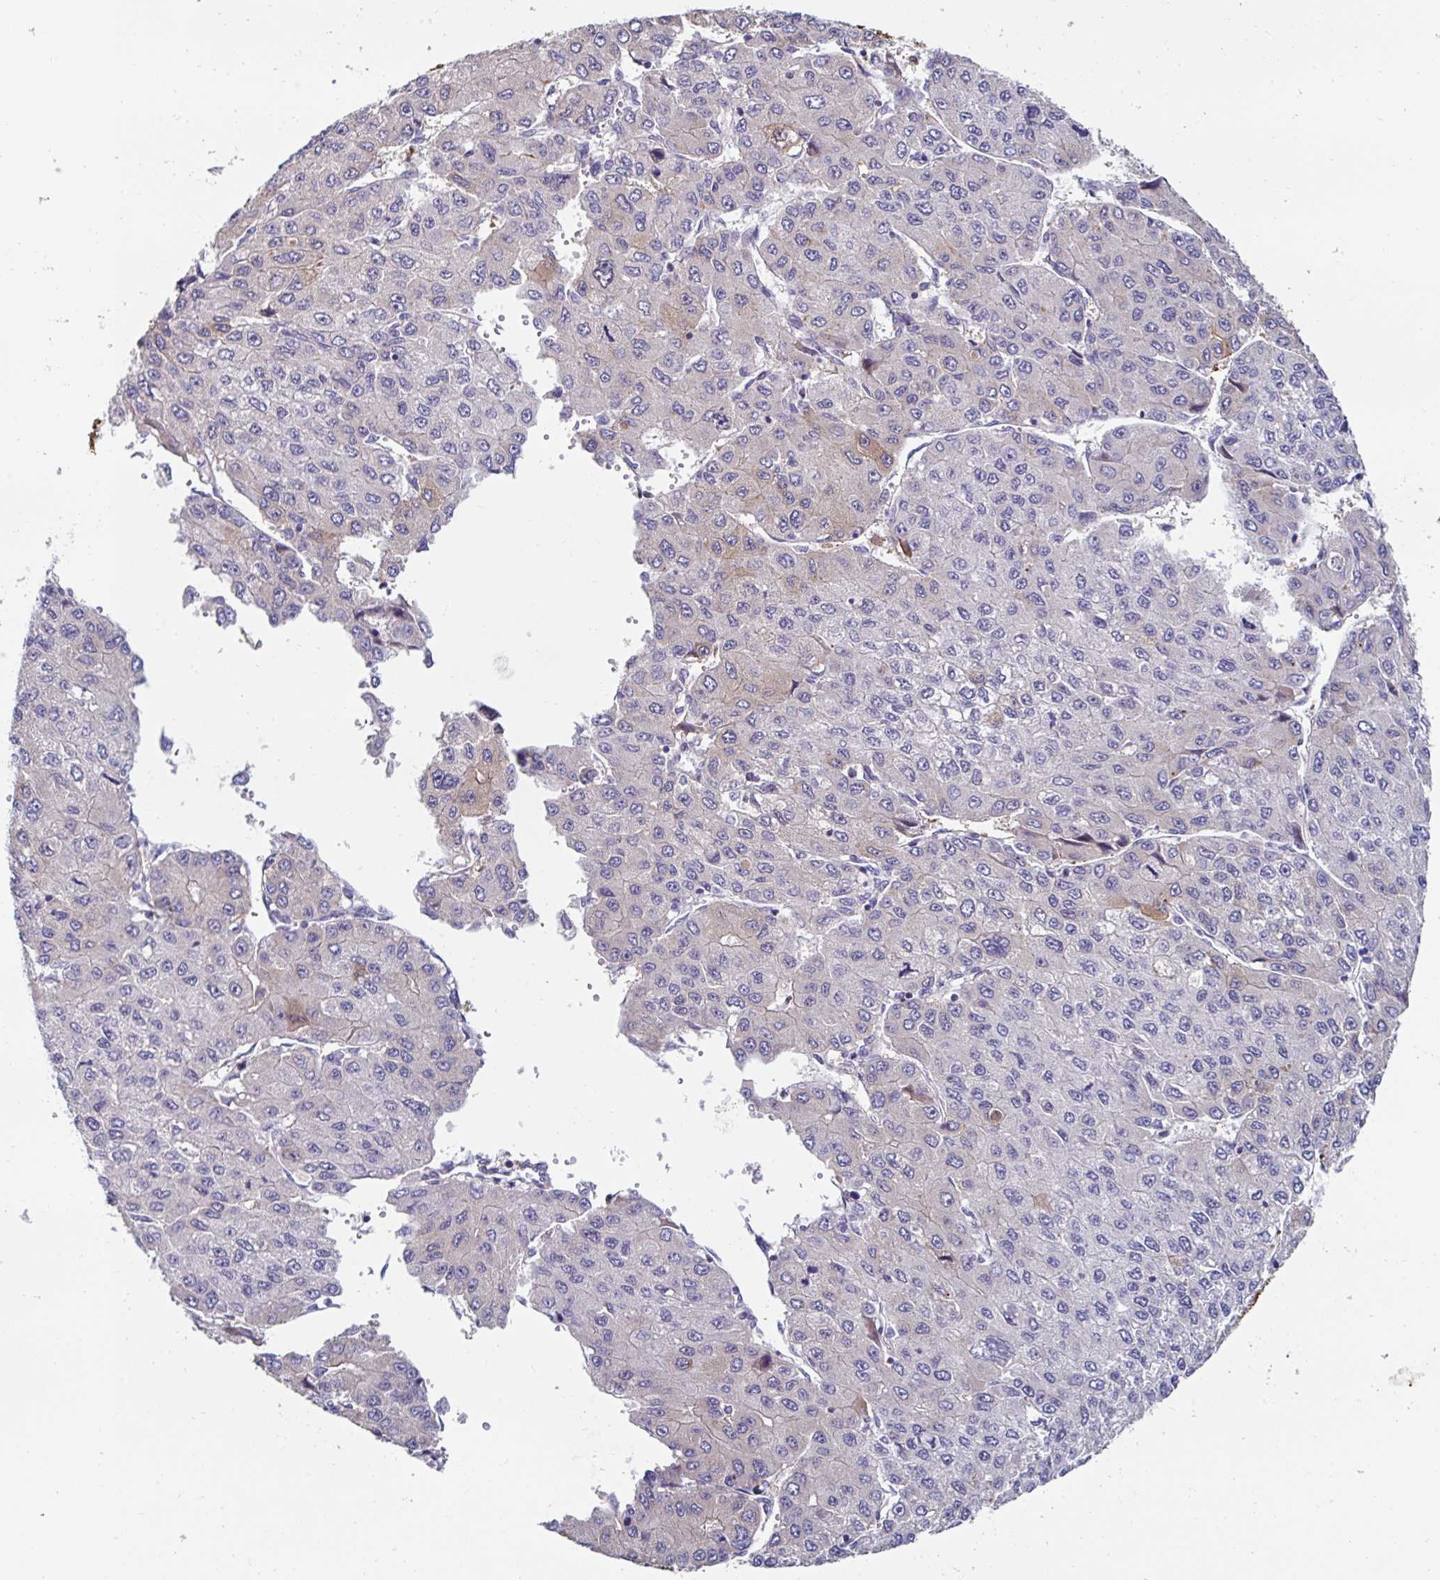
{"staining": {"intensity": "weak", "quantity": "<25%", "location": "cytoplasmic/membranous"}, "tissue": "liver cancer", "cell_type": "Tumor cells", "image_type": "cancer", "snomed": [{"axis": "morphology", "description": "Carcinoma, Hepatocellular, NOS"}, {"axis": "topography", "description": "Liver"}], "caption": "A high-resolution histopathology image shows IHC staining of liver cancer, which displays no significant positivity in tumor cells. The staining was performed using DAB (3,3'-diaminobenzidine) to visualize the protein expression in brown, while the nuclei were stained in blue with hematoxylin (Magnification: 20x).", "gene": "FBXL13", "patient": {"sex": "female", "age": 66}}